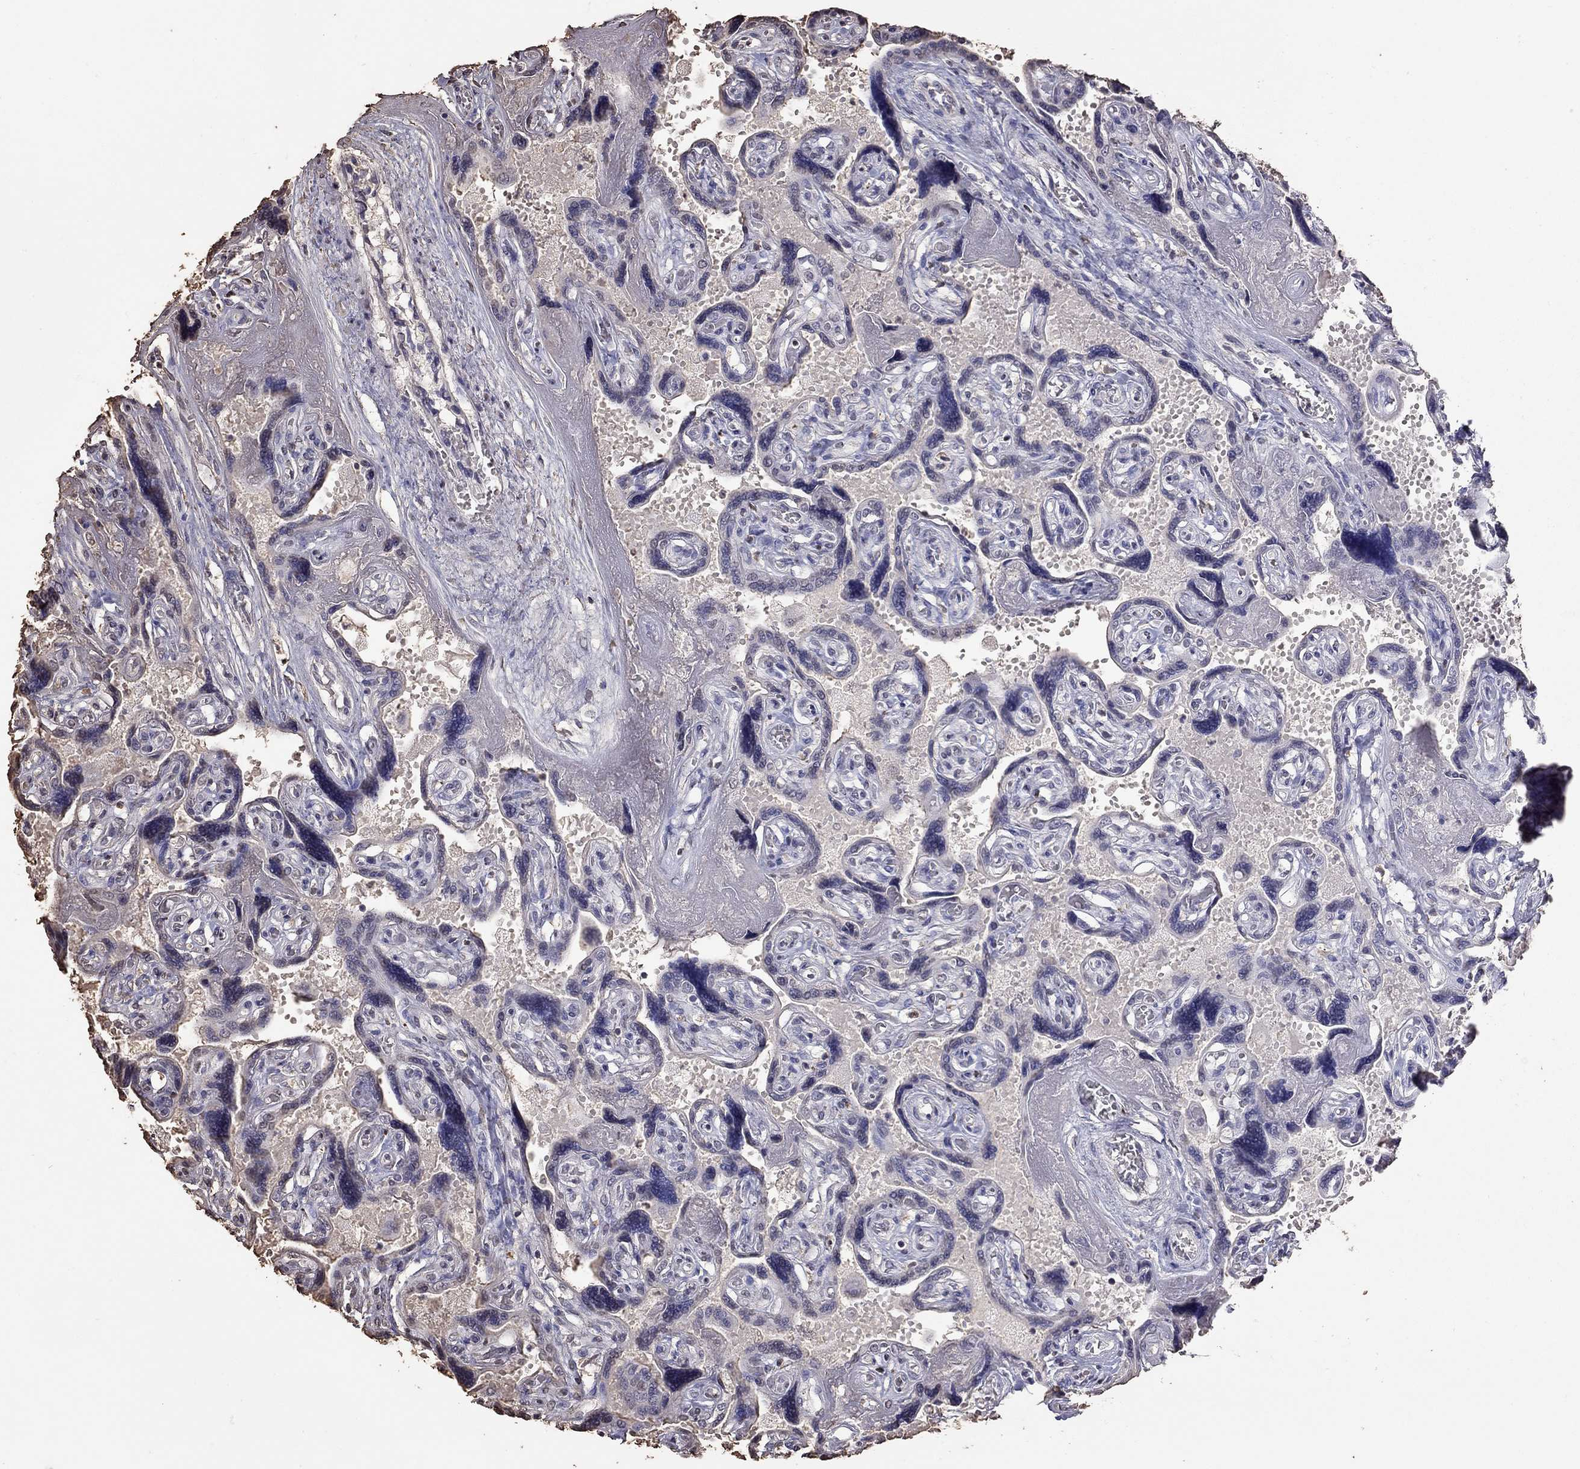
{"staining": {"intensity": "negative", "quantity": "none", "location": "none"}, "tissue": "placenta", "cell_type": "Decidual cells", "image_type": "normal", "snomed": [{"axis": "morphology", "description": "Normal tissue, NOS"}, {"axis": "topography", "description": "Placenta"}], "caption": "The photomicrograph reveals no staining of decidual cells in normal placenta.", "gene": "SUN3", "patient": {"sex": "female", "age": 32}}